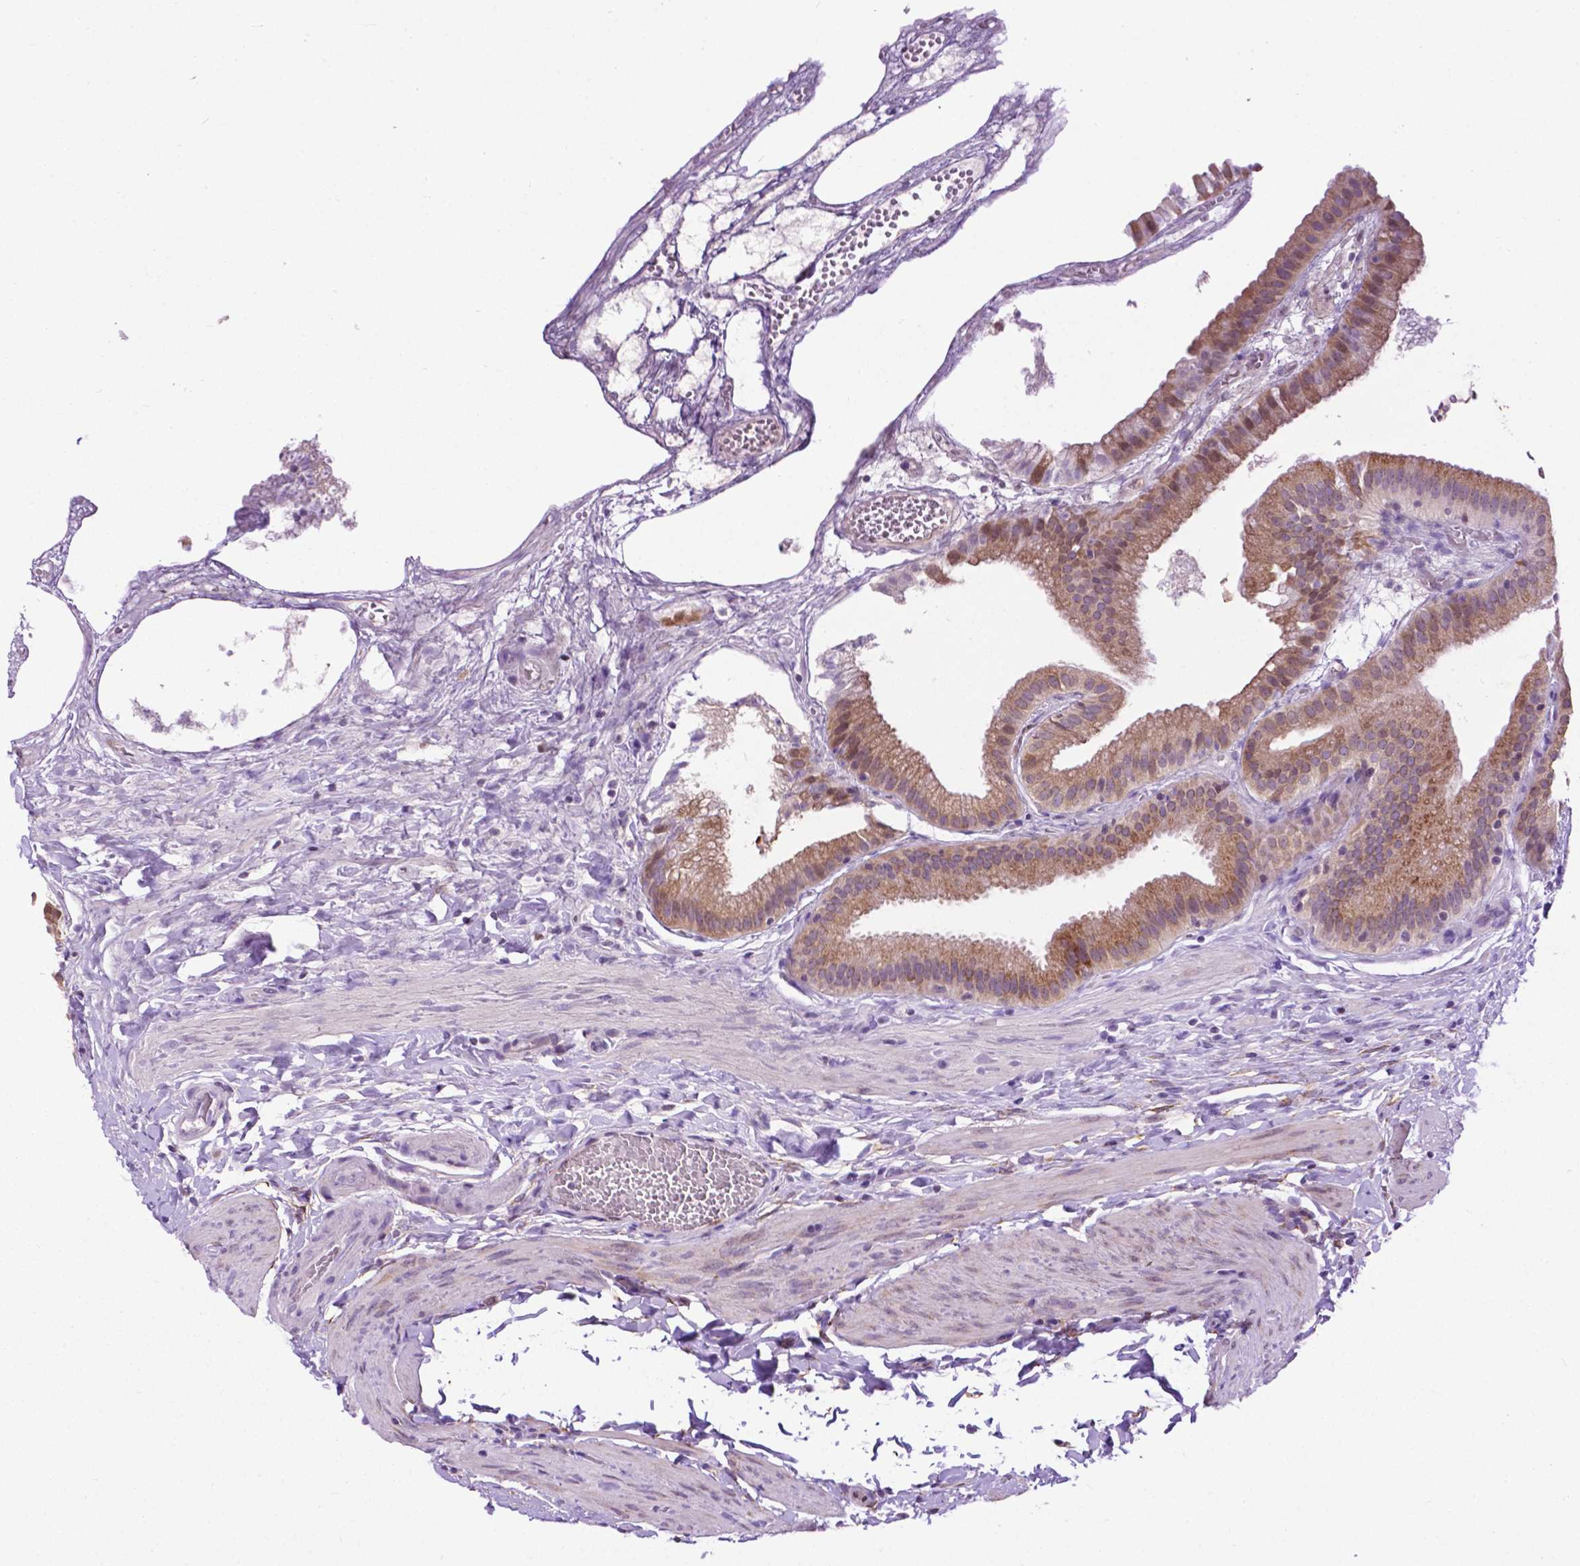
{"staining": {"intensity": "moderate", "quantity": "25%-75%", "location": "cytoplasmic/membranous"}, "tissue": "gallbladder", "cell_type": "Glandular cells", "image_type": "normal", "snomed": [{"axis": "morphology", "description": "Normal tissue, NOS"}, {"axis": "topography", "description": "Gallbladder"}], "caption": "Gallbladder was stained to show a protein in brown. There is medium levels of moderate cytoplasmic/membranous expression in approximately 25%-75% of glandular cells. The staining was performed using DAB to visualize the protein expression in brown, while the nuclei were stained in blue with hematoxylin (Magnification: 20x).", "gene": "GANAB", "patient": {"sex": "female", "age": 63}}